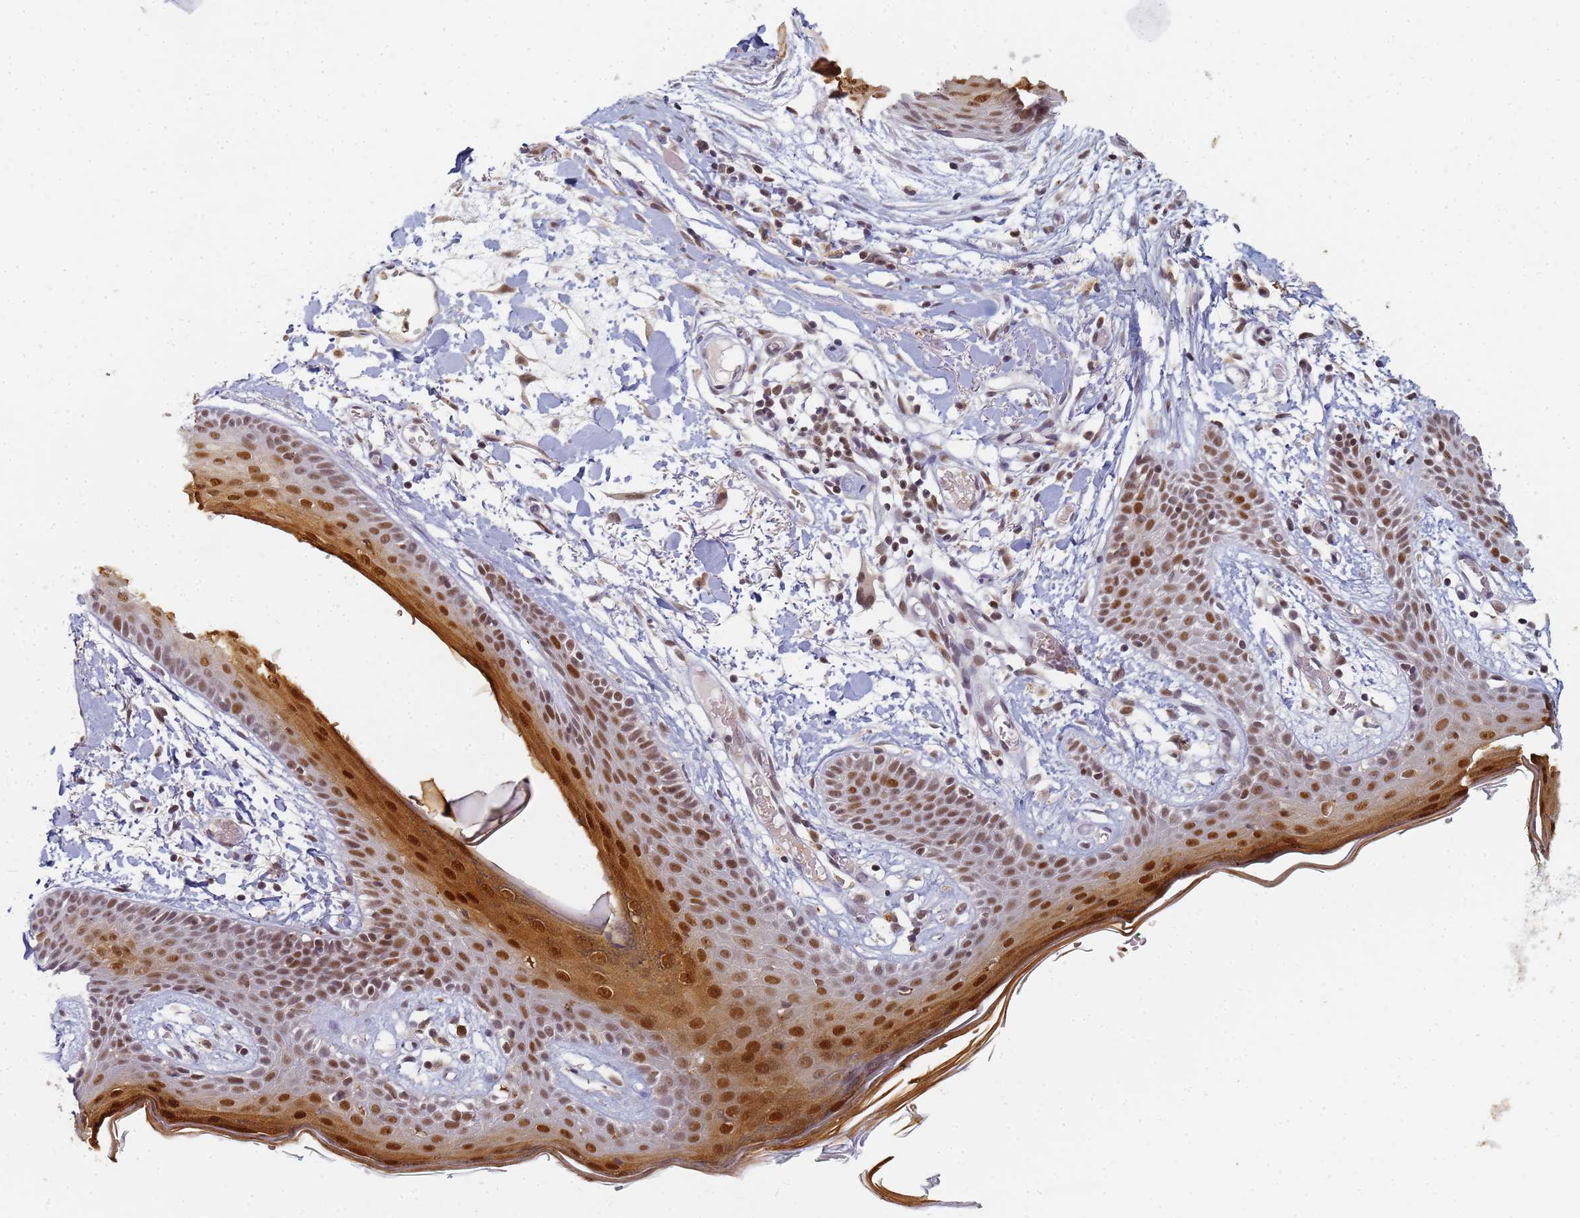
{"staining": {"intensity": "moderate", "quantity": ">75%", "location": "nuclear"}, "tissue": "skin", "cell_type": "Fibroblasts", "image_type": "normal", "snomed": [{"axis": "morphology", "description": "Normal tissue, NOS"}, {"axis": "topography", "description": "Skin"}], "caption": "This is a photomicrograph of immunohistochemistry staining of unremarkable skin, which shows moderate positivity in the nuclear of fibroblasts.", "gene": "HMCES", "patient": {"sex": "male", "age": 79}}